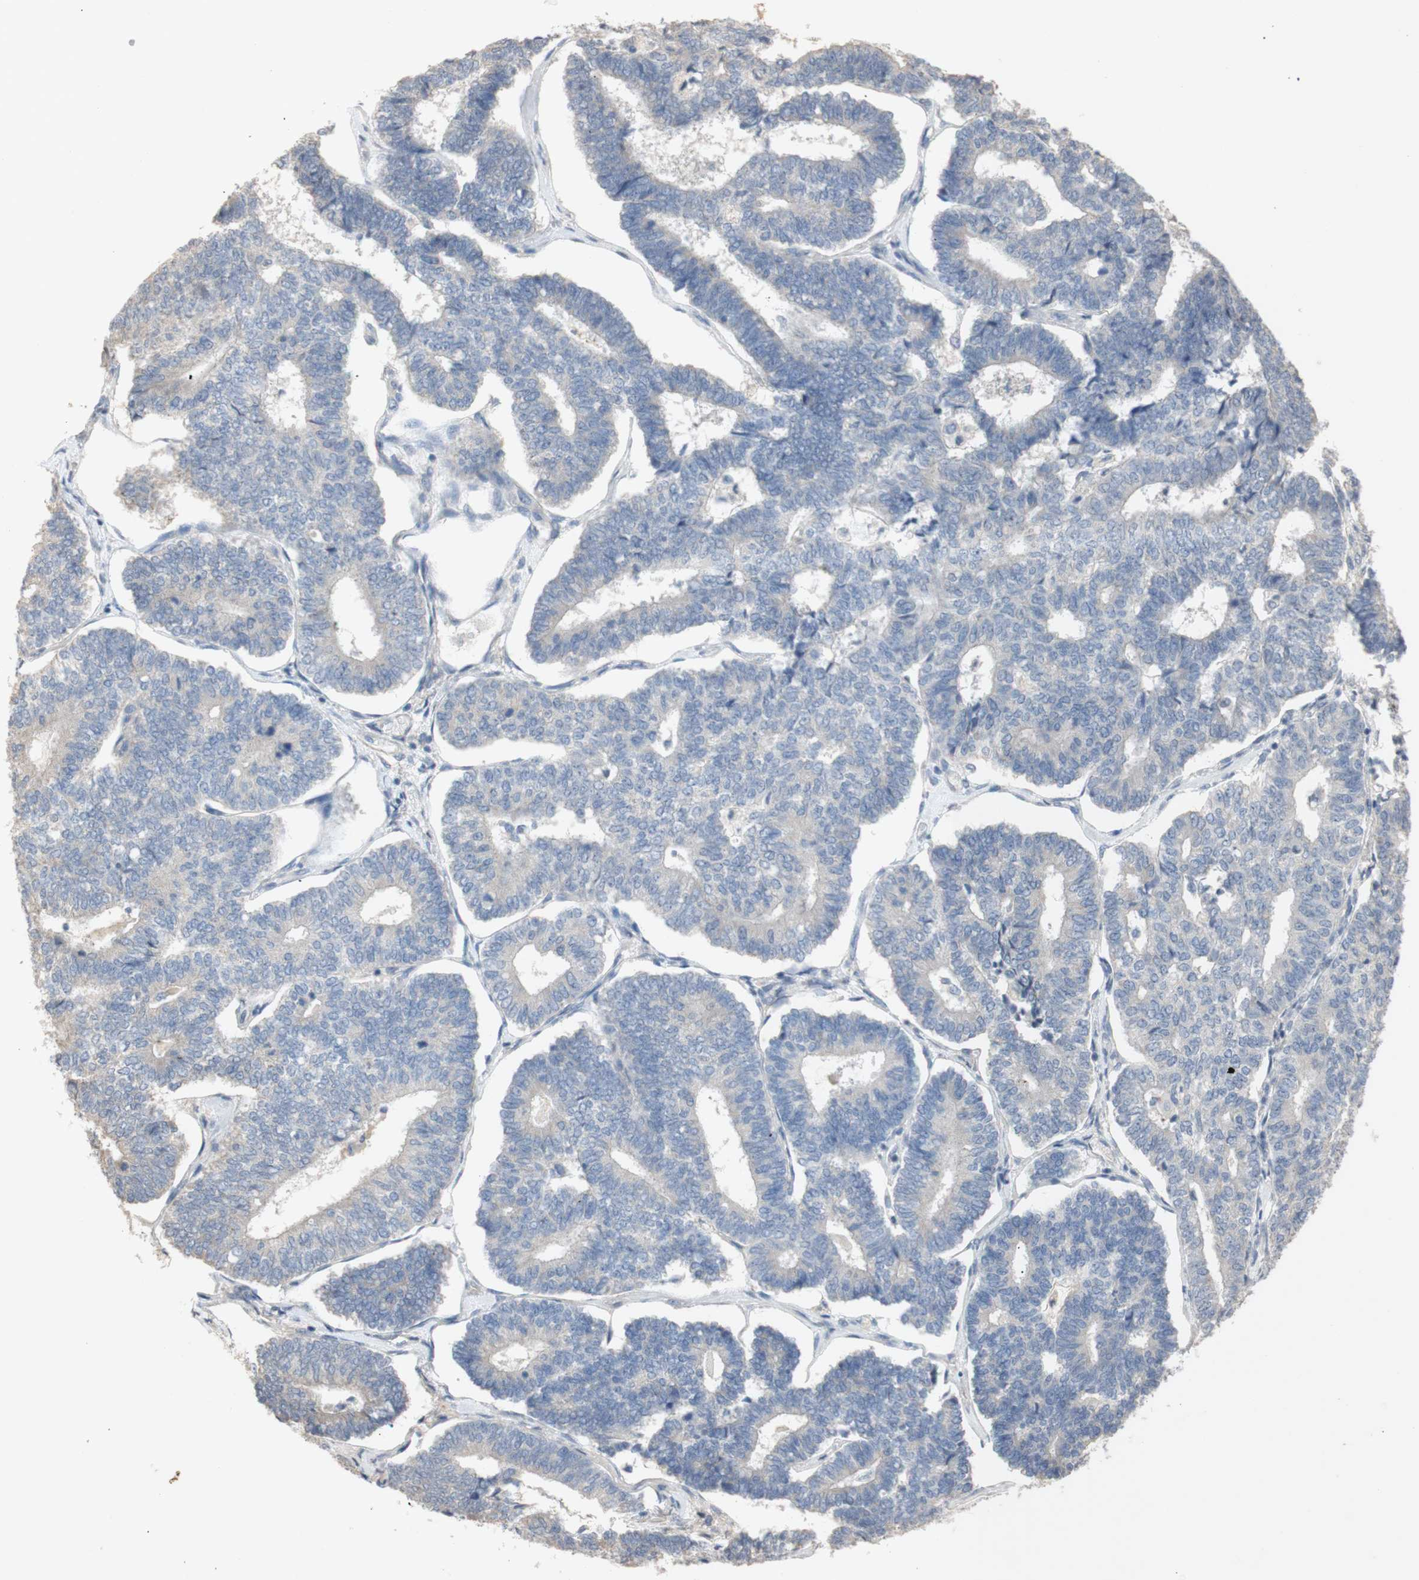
{"staining": {"intensity": "negative", "quantity": "none", "location": "none"}, "tissue": "endometrial cancer", "cell_type": "Tumor cells", "image_type": "cancer", "snomed": [{"axis": "morphology", "description": "Adenocarcinoma, NOS"}, {"axis": "topography", "description": "Endometrium"}], "caption": "IHC of human endometrial cancer (adenocarcinoma) exhibits no expression in tumor cells.", "gene": "FOSB", "patient": {"sex": "female", "age": 70}}